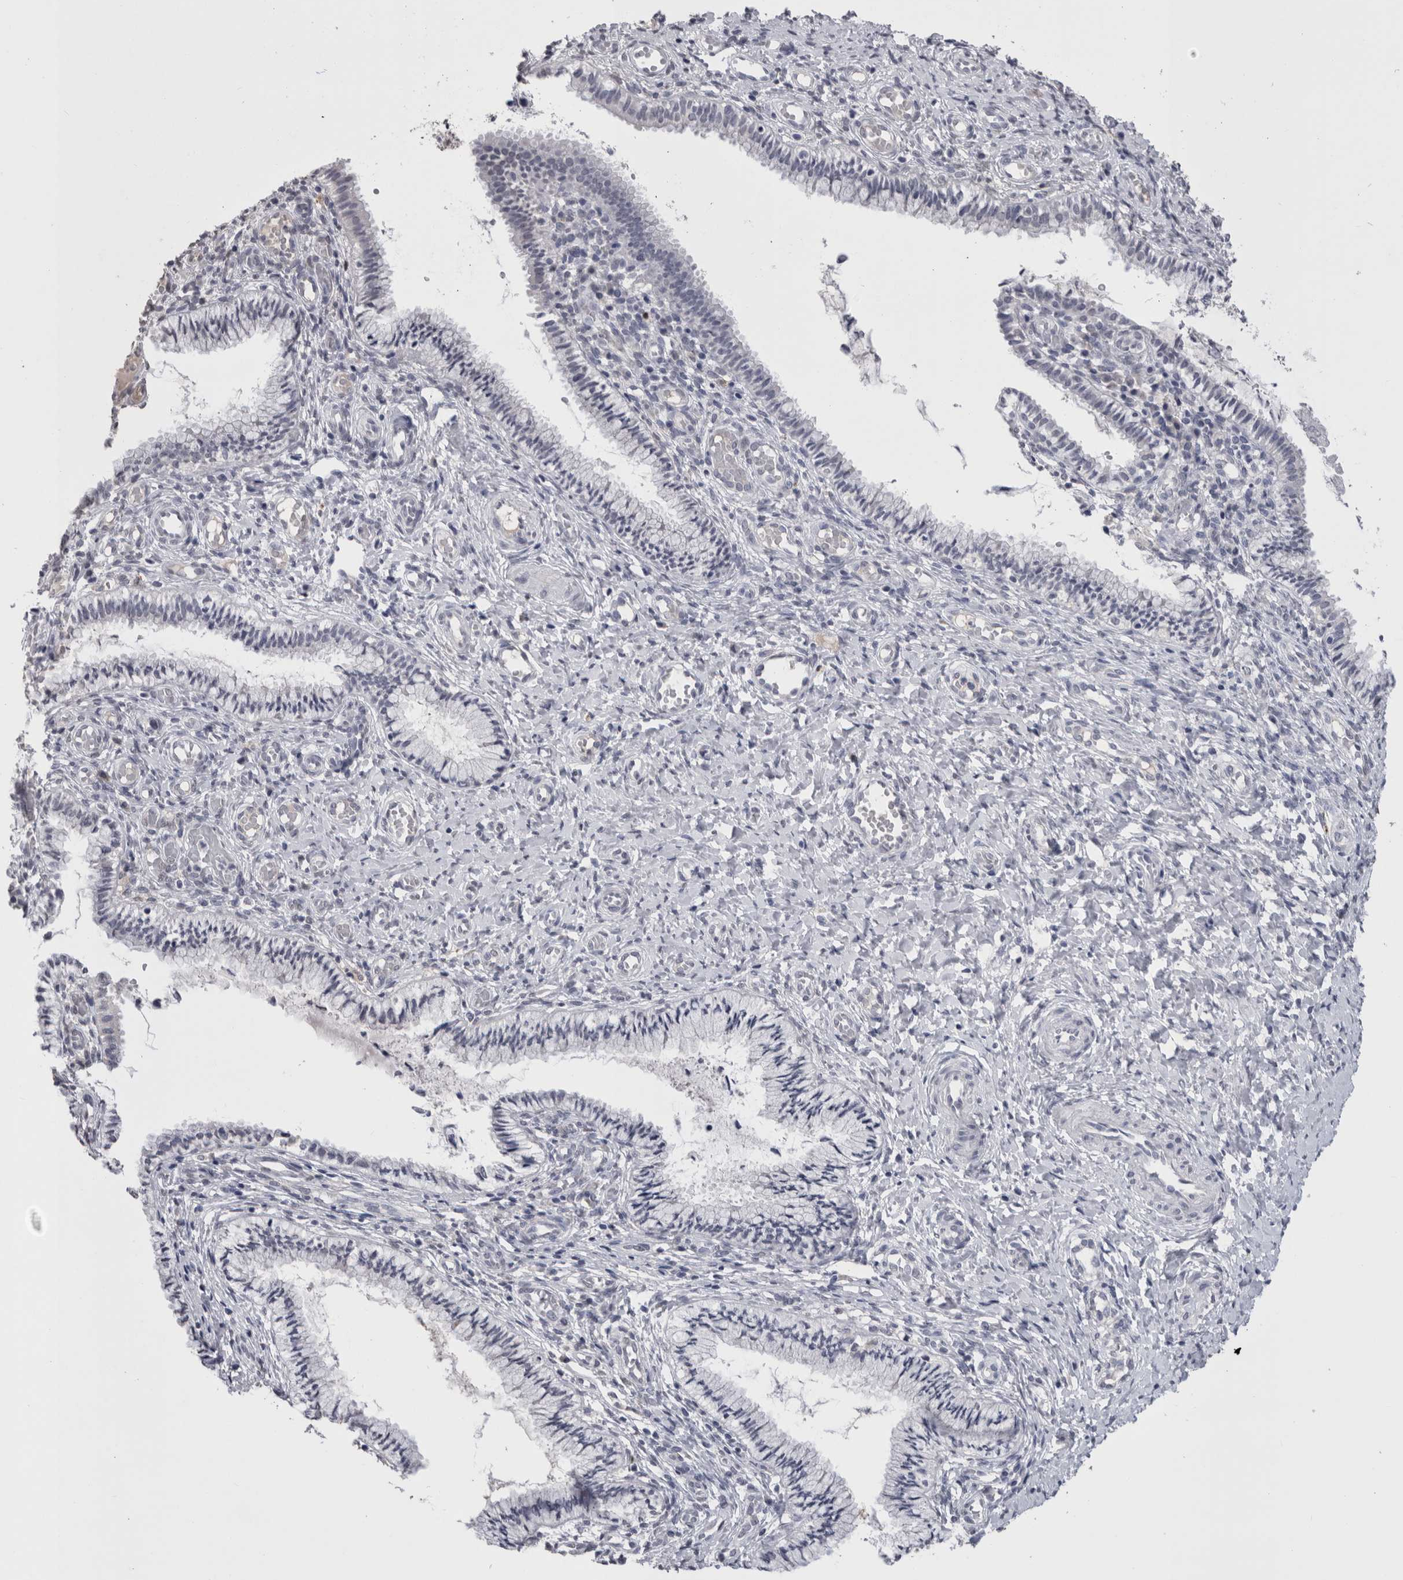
{"staining": {"intensity": "negative", "quantity": "none", "location": "none"}, "tissue": "cervix", "cell_type": "Glandular cells", "image_type": "normal", "snomed": [{"axis": "morphology", "description": "Normal tissue, NOS"}, {"axis": "topography", "description": "Cervix"}], "caption": "Immunohistochemical staining of unremarkable human cervix displays no significant staining in glandular cells.", "gene": "PAX5", "patient": {"sex": "female", "age": 27}}